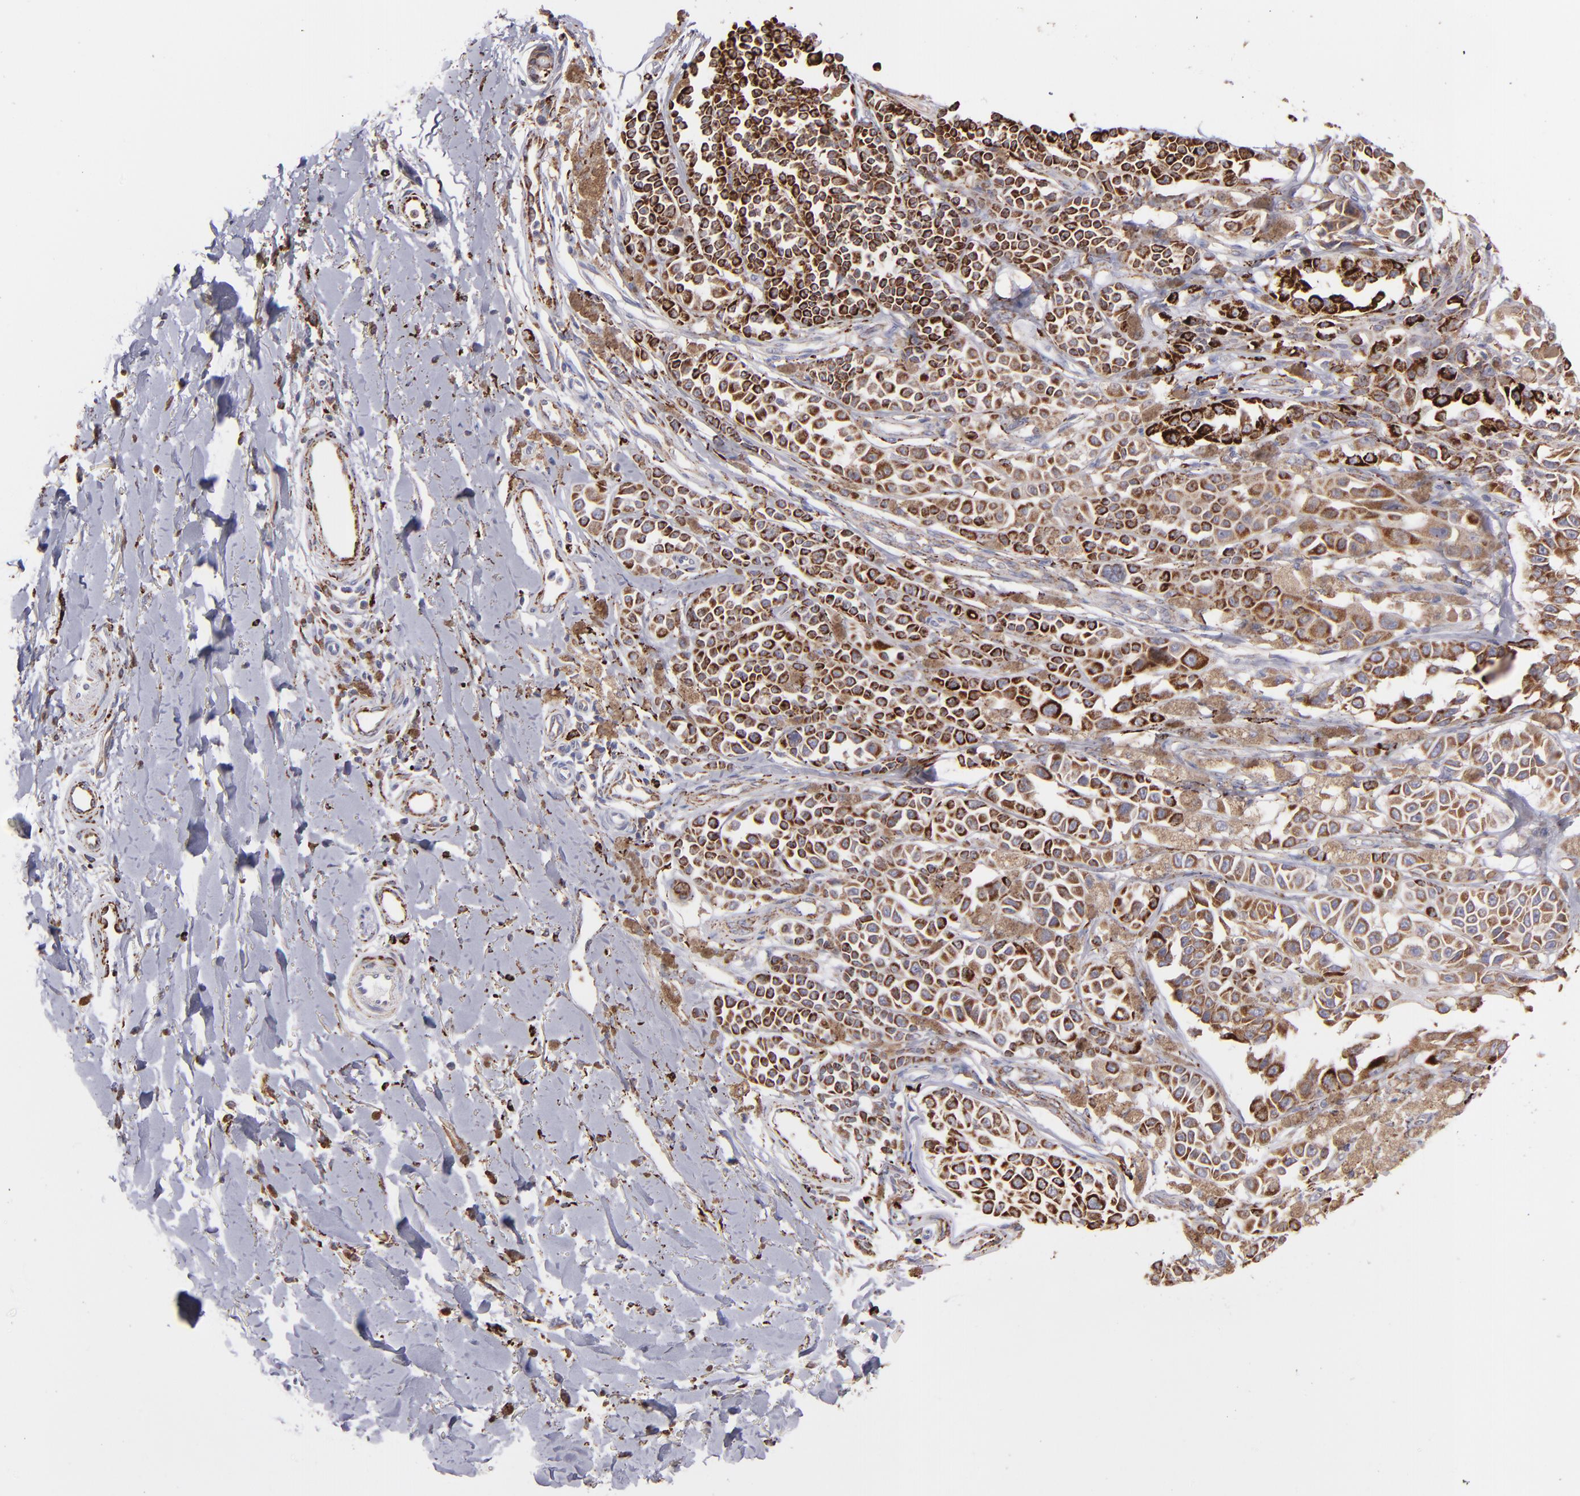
{"staining": {"intensity": "moderate", "quantity": ">75%", "location": "cytoplasmic/membranous"}, "tissue": "melanoma", "cell_type": "Tumor cells", "image_type": "cancer", "snomed": [{"axis": "morphology", "description": "Malignant melanoma, NOS"}, {"axis": "topography", "description": "Skin"}], "caption": "Protein analysis of malignant melanoma tissue demonstrates moderate cytoplasmic/membranous expression in about >75% of tumor cells.", "gene": "MAOB", "patient": {"sex": "female", "age": 38}}